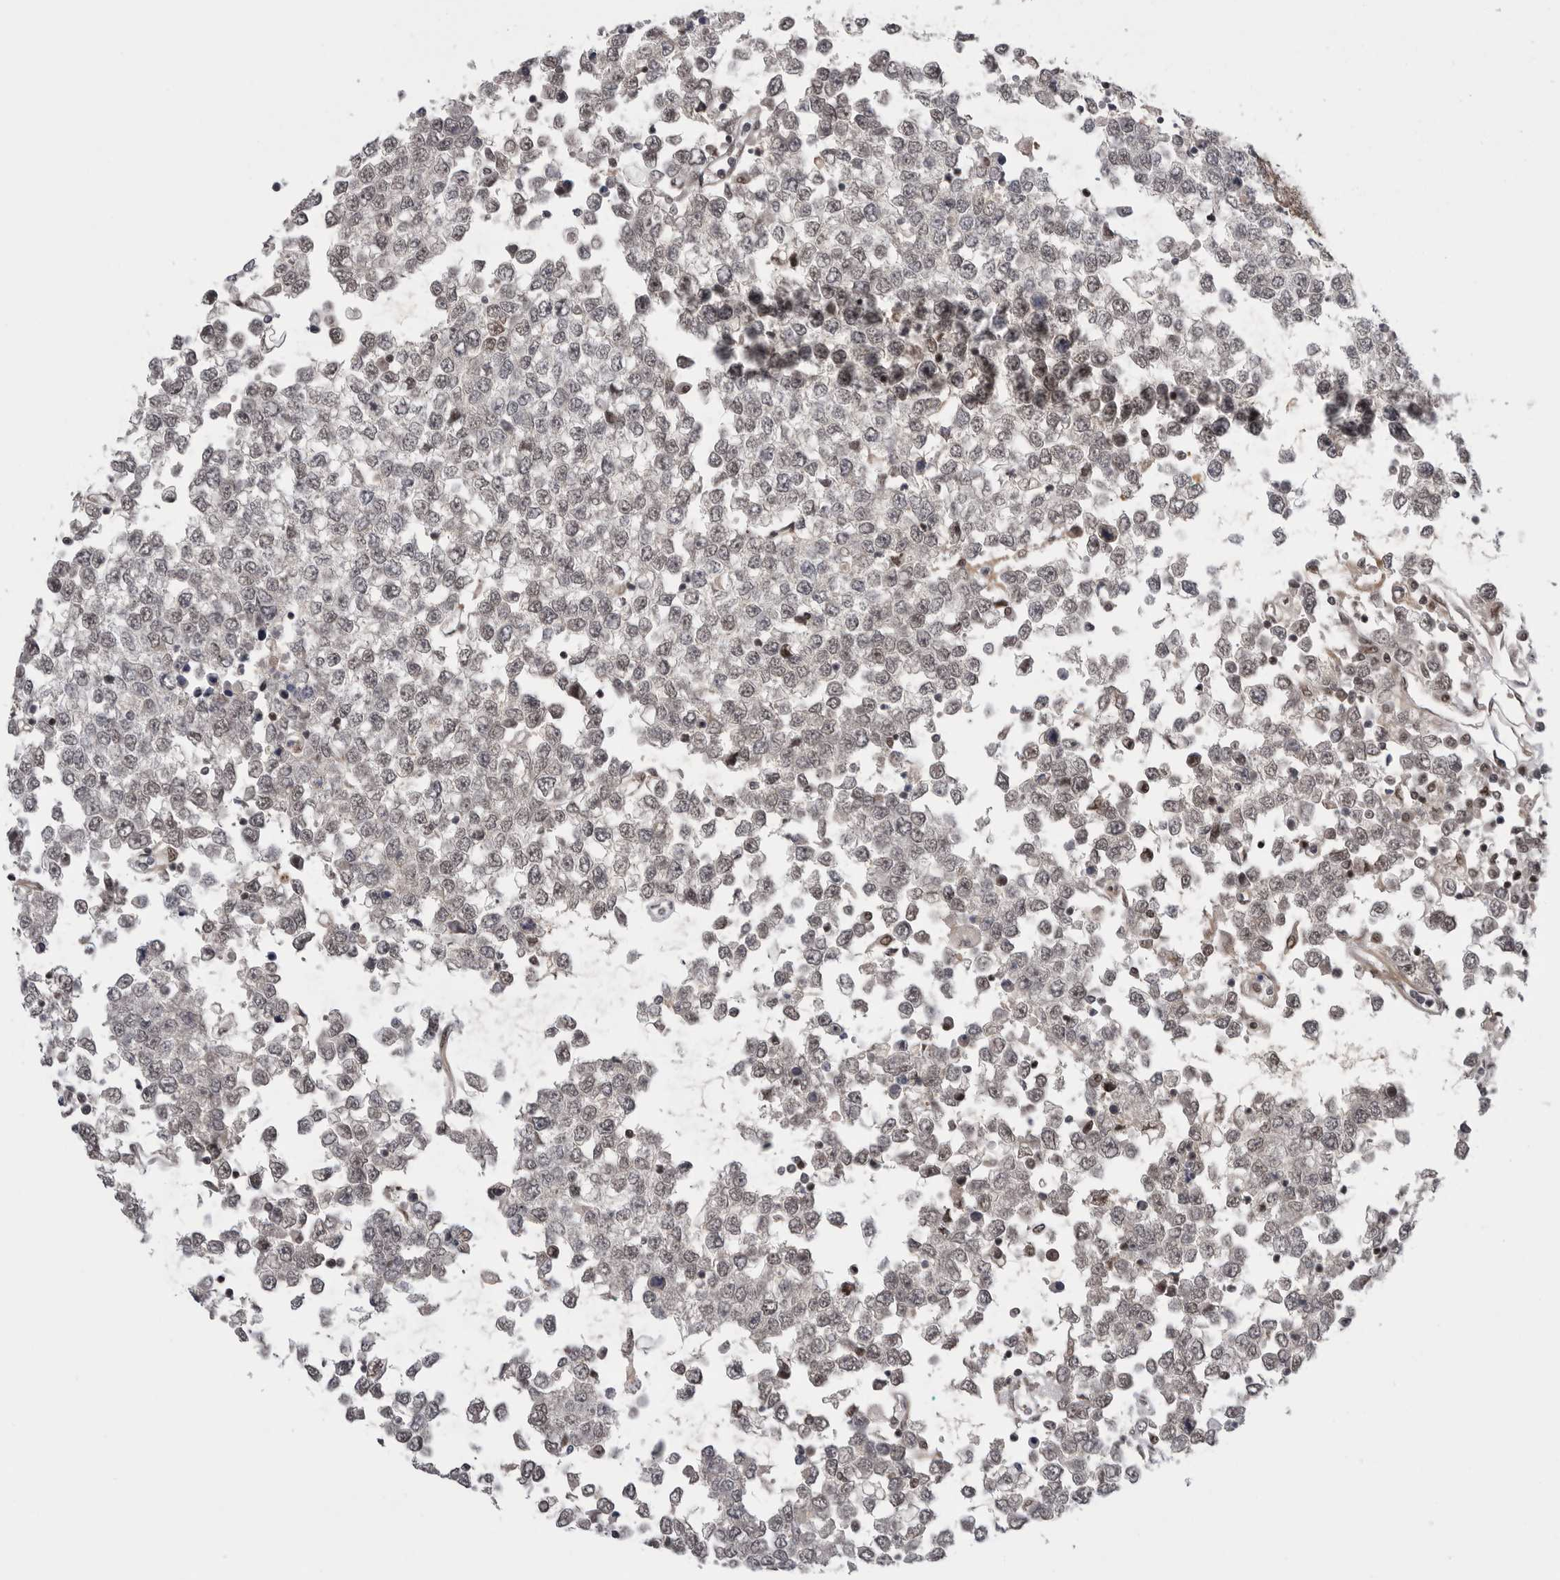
{"staining": {"intensity": "negative", "quantity": "none", "location": "none"}, "tissue": "testis cancer", "cell_type": "Tumor cells", "image_type": "cancer", "snomed": [{"axis": "morphology", "description": "Seminoma, NOS"}, {"axis": "topography", "description": "Testis"}], "caption": "This image is of testis seminoma stained with immunohistochemistry (IHC) to label a protein in brown with the nuclei are counter-stained blue. There is no positivity in tumor cells.", "gene": "POU5F1", "patient": {"sex": "male", "age": 65}}